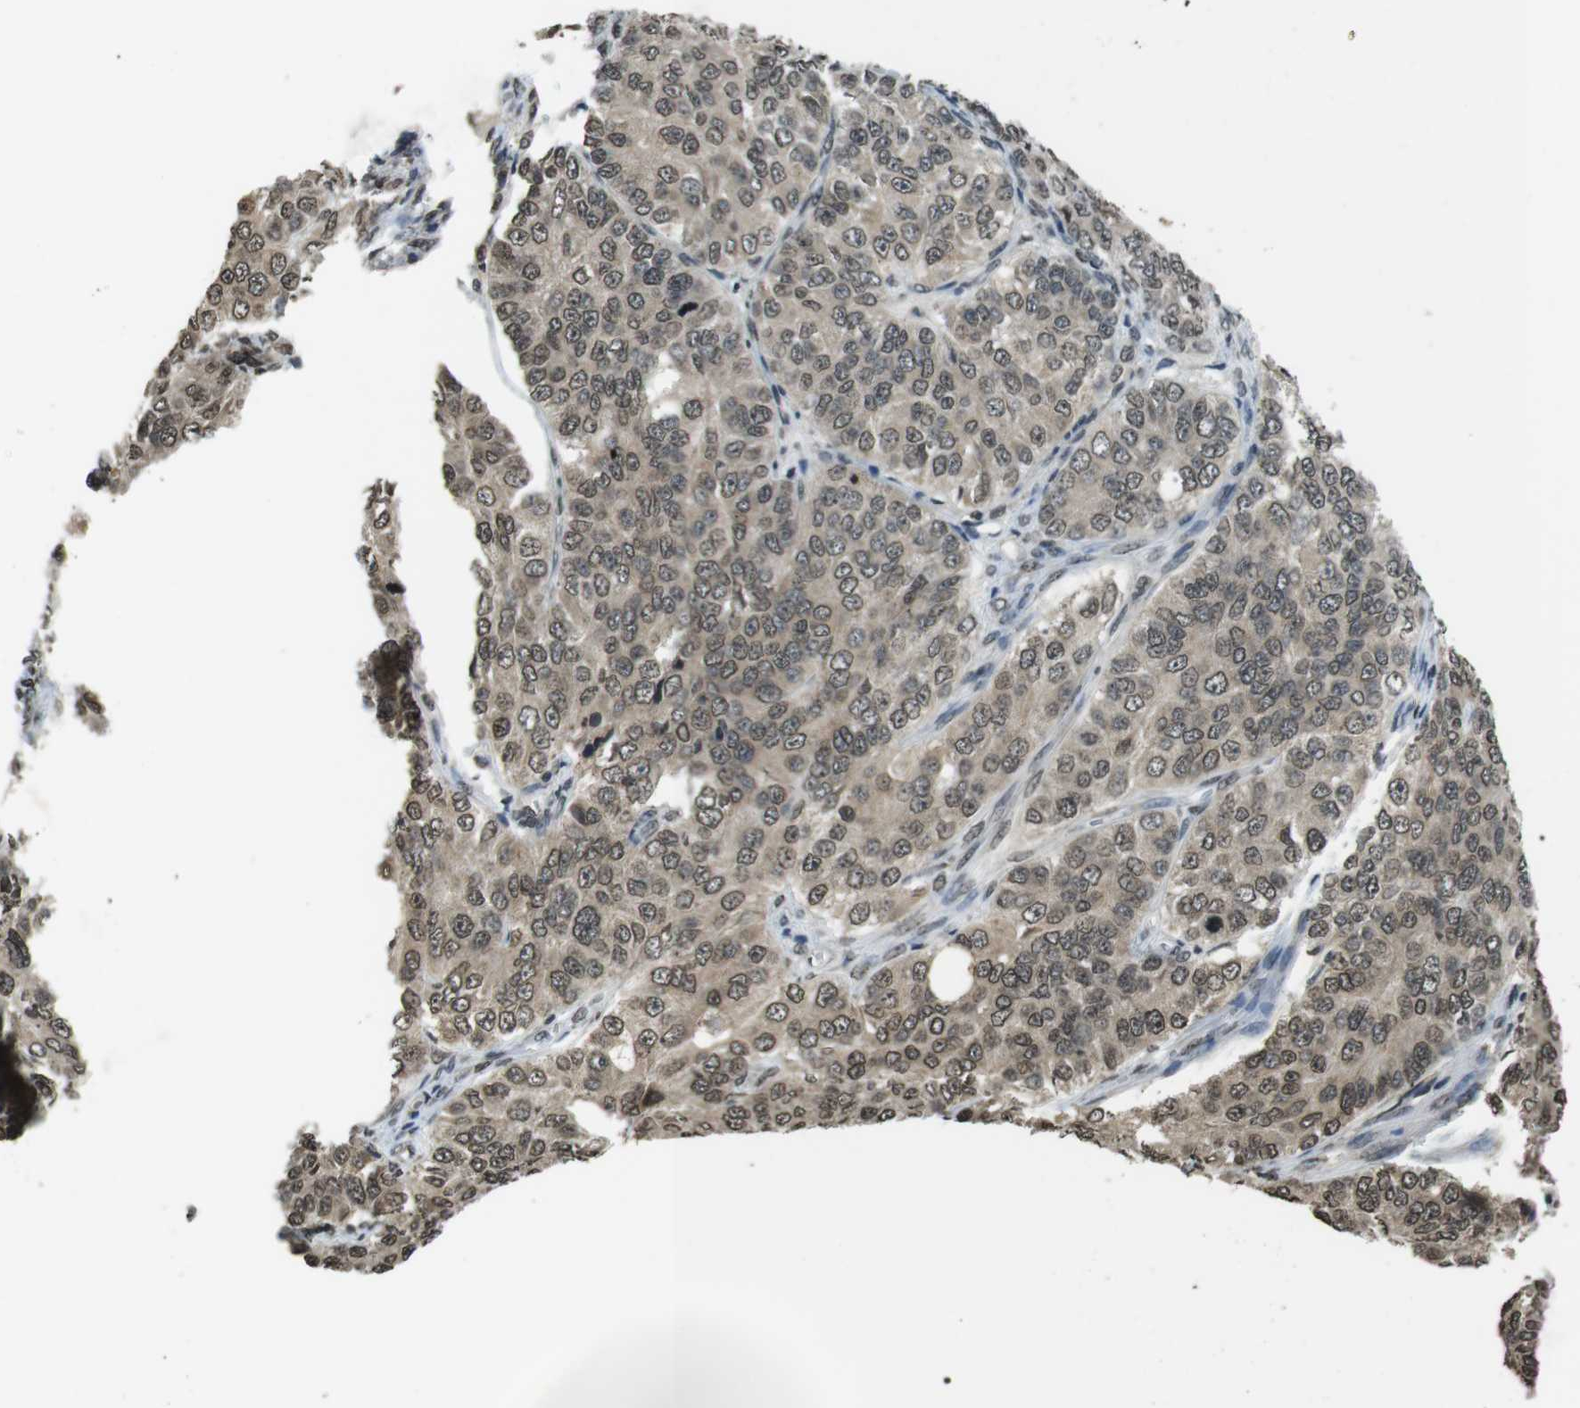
{"staining": {"intensity": "moderate", "quantity": ">75%", "location": "nuclear"}, "tissue": "ovarian cancer", "cell_type": "Tumor cells", "image_type": "cancer", "snomed": [{"axis": "morphology", "description": "Carcinoma, endometroid"}, {"axis": "topography", "description": "Ovary"}], "caption": "This image reveals IHC staining of ovarian cancer (endometroid carcinoma), with medium moderate nuclear staining in approximately >75% of tumor cells.", "gene": "MAF", "patient": {"sex": "female", "age": 51}}